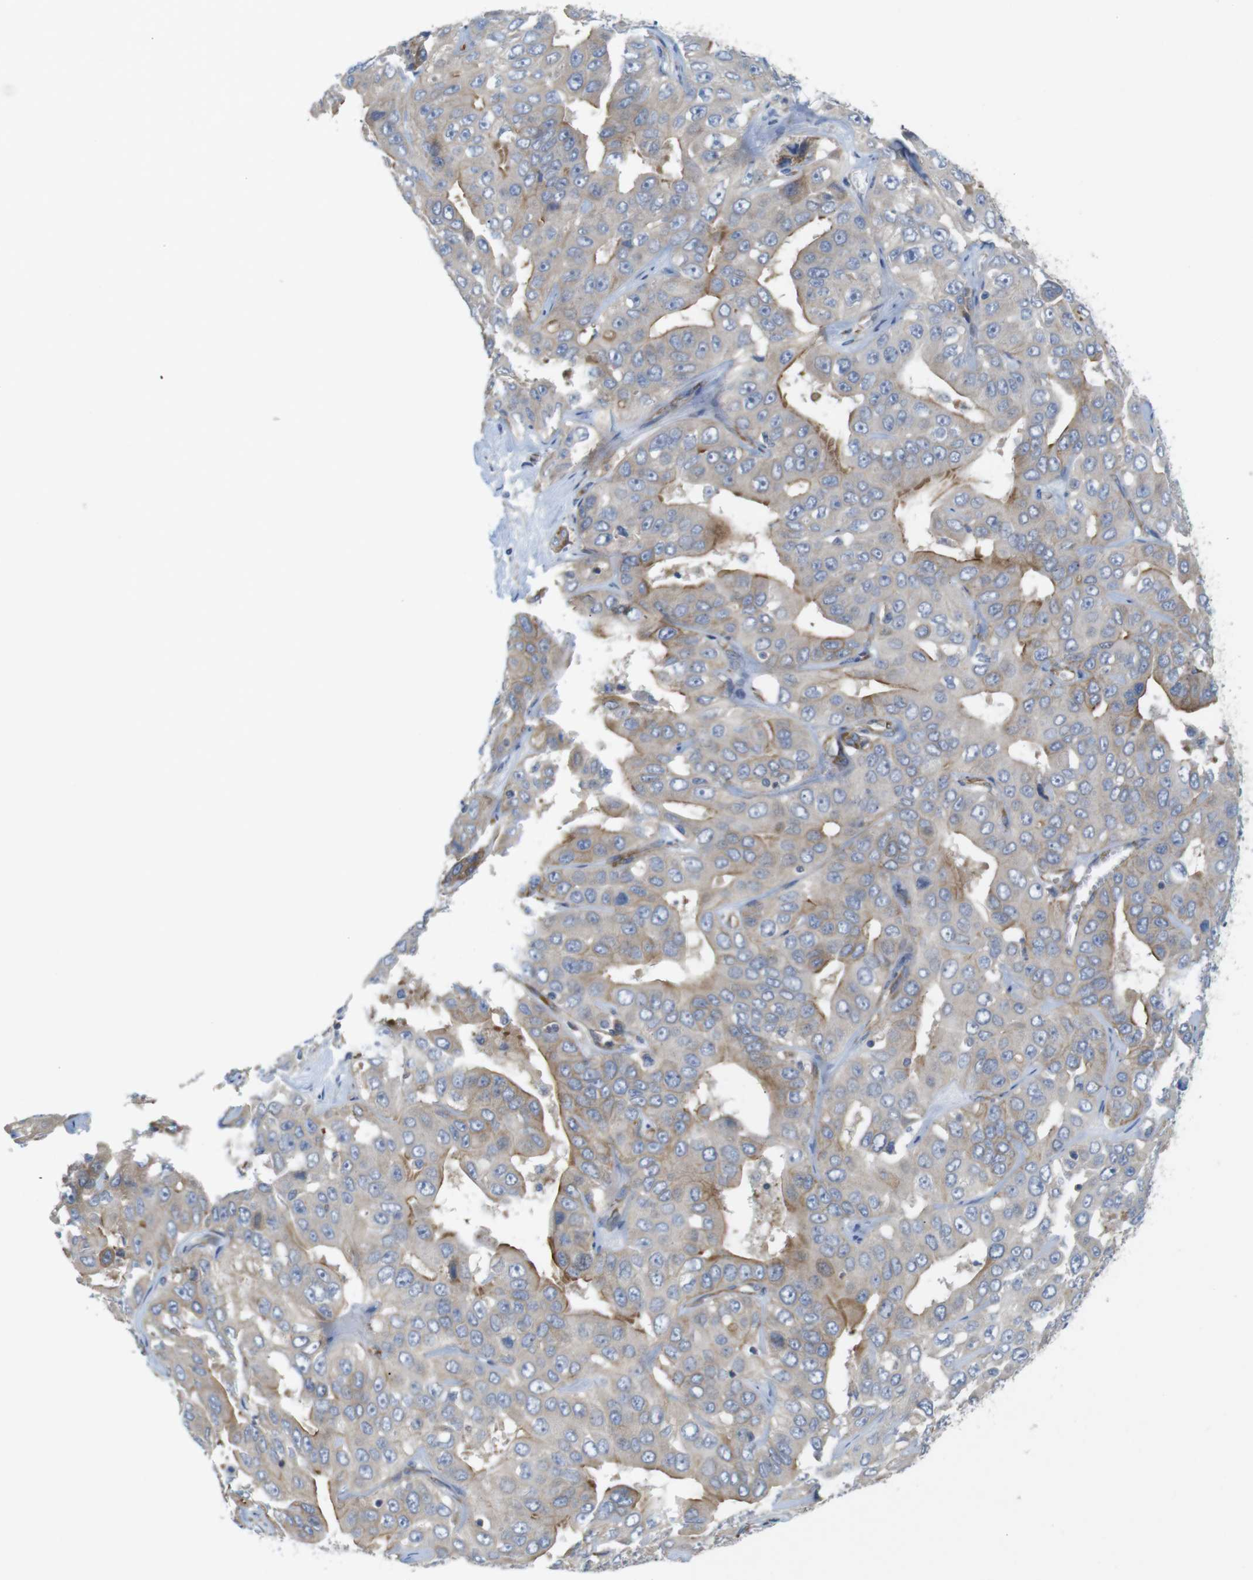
{"staining": {"intensity": "moderate", "quantity": "<25%", "location": "cytoplasmic/membranous"}, "tissue": "liver cancer", "cell_type": "Tumor cells", "image_type": "cancer", "snomed": [{"axis": "morphology", "description": "Cholangiocarcinoma"}, {"axis": "topography", "description": "Liver"}], "caption": "A high-resolution micrograph shows immunohistochemistry staining of liver cholangiocarcinoma, which shows moderate cytoplasmic/membranous expression in about <25% of tumor cells. (IHC, brightfield microscopy, high magnification).", "gene": "PCNX2", "patient": {"sex": "female", "age": 52}}